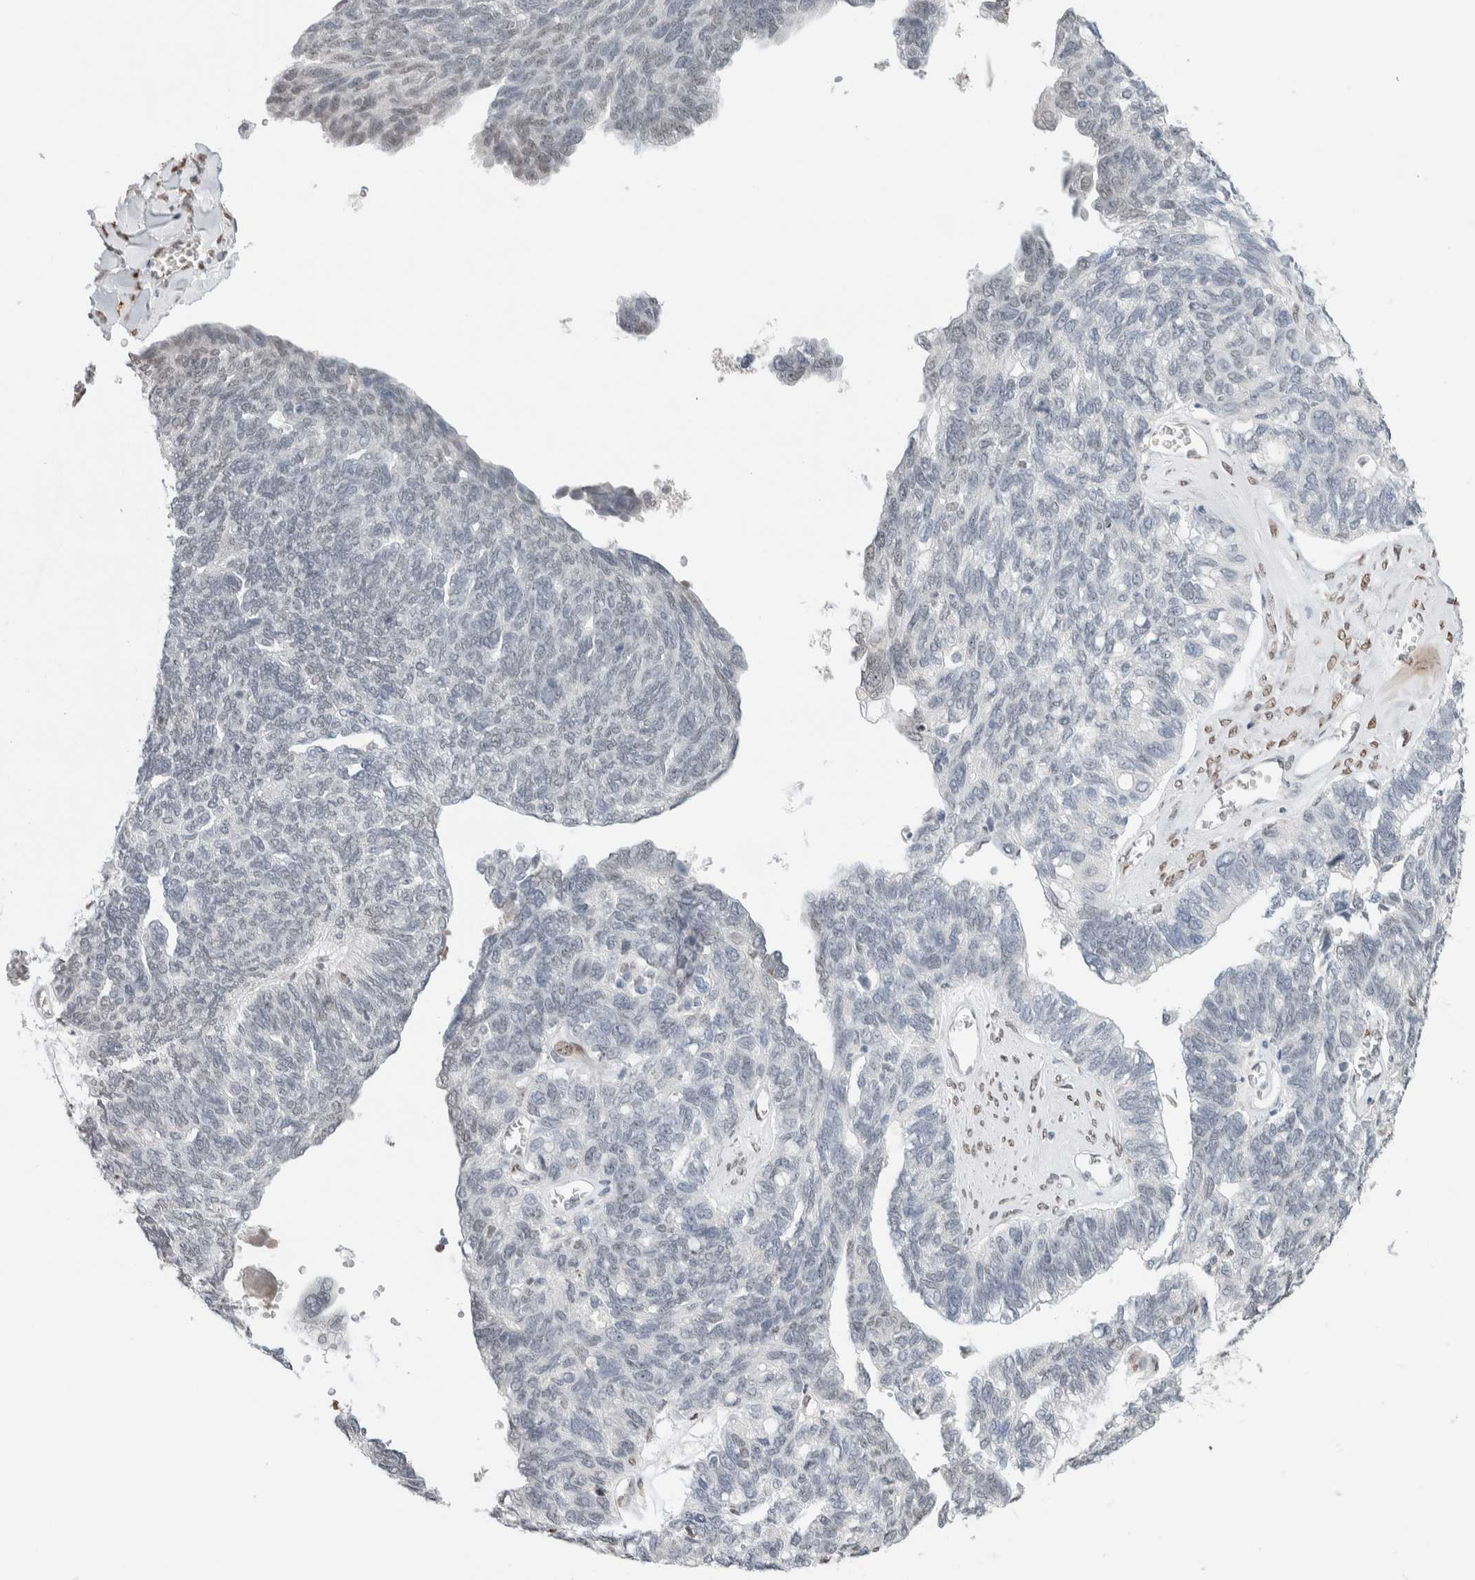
{"staining": {"intensity": "negative", "quantity": "none", "location": "none"}, "tissue": "ovarian cancer", "cell_type": "Tumor cells", "image_type": "cancer", "snomed": [{"axis": "morphology", "description": "Cystadenocarcinoma, serous, NOS"}, {"axis": "topography", "description": "Ovary"}], "caption": "Immunohistochemistry (IHC) image of ovarian cancer stained for a protein (brown), which demonstrates no expression in tumor cells. (Stains: DAB (3,3'-diaminobenzidine) IHC with hematoxylin counter stain, Microscopy: brightfield microscopy at high magnification).", "gene": "PRMT1", "patient": {"sex": "female", "age": 79}}